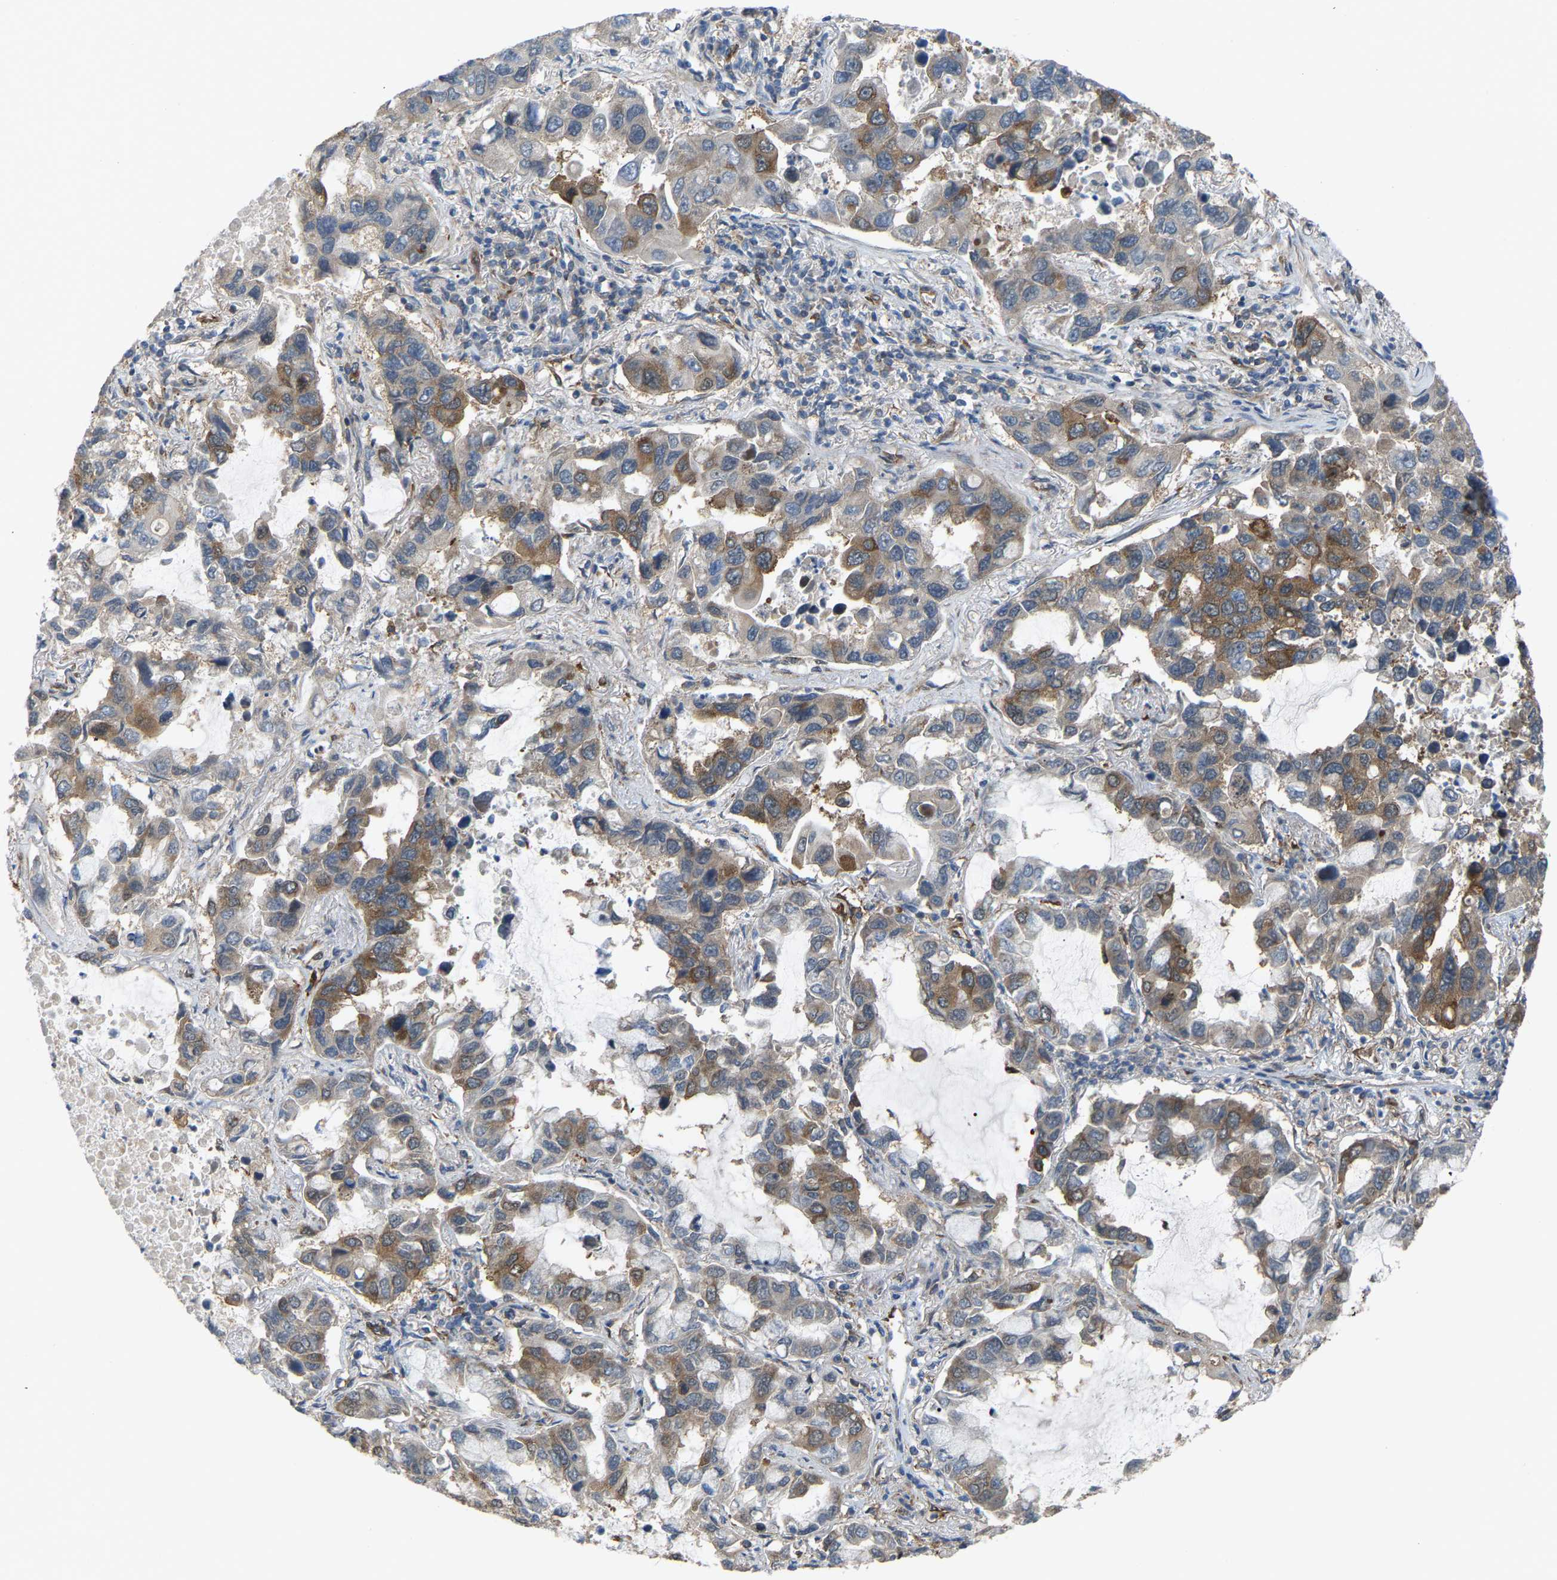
{"staining": {"intensity": "moderate", "quantity": "<25%", "location": "cytoplasmic/membranous"}, "tissue": "lung cancer", "cell_type": "Tumor cells", "image_type": "cancer", "snomed": [{"axis": "morphology", "description": "Adenocarcinoma, NOS"}, {"axis": "topography", "description": "Lung"}], "caption": "Protein analysis of adenocarcinoma (lung) tissue shows moderate cytoplasmic/membranous staining in about <25% of tumor cells.", "gene": "PICALM", "patient": {"sex": "male", "age": 64}}